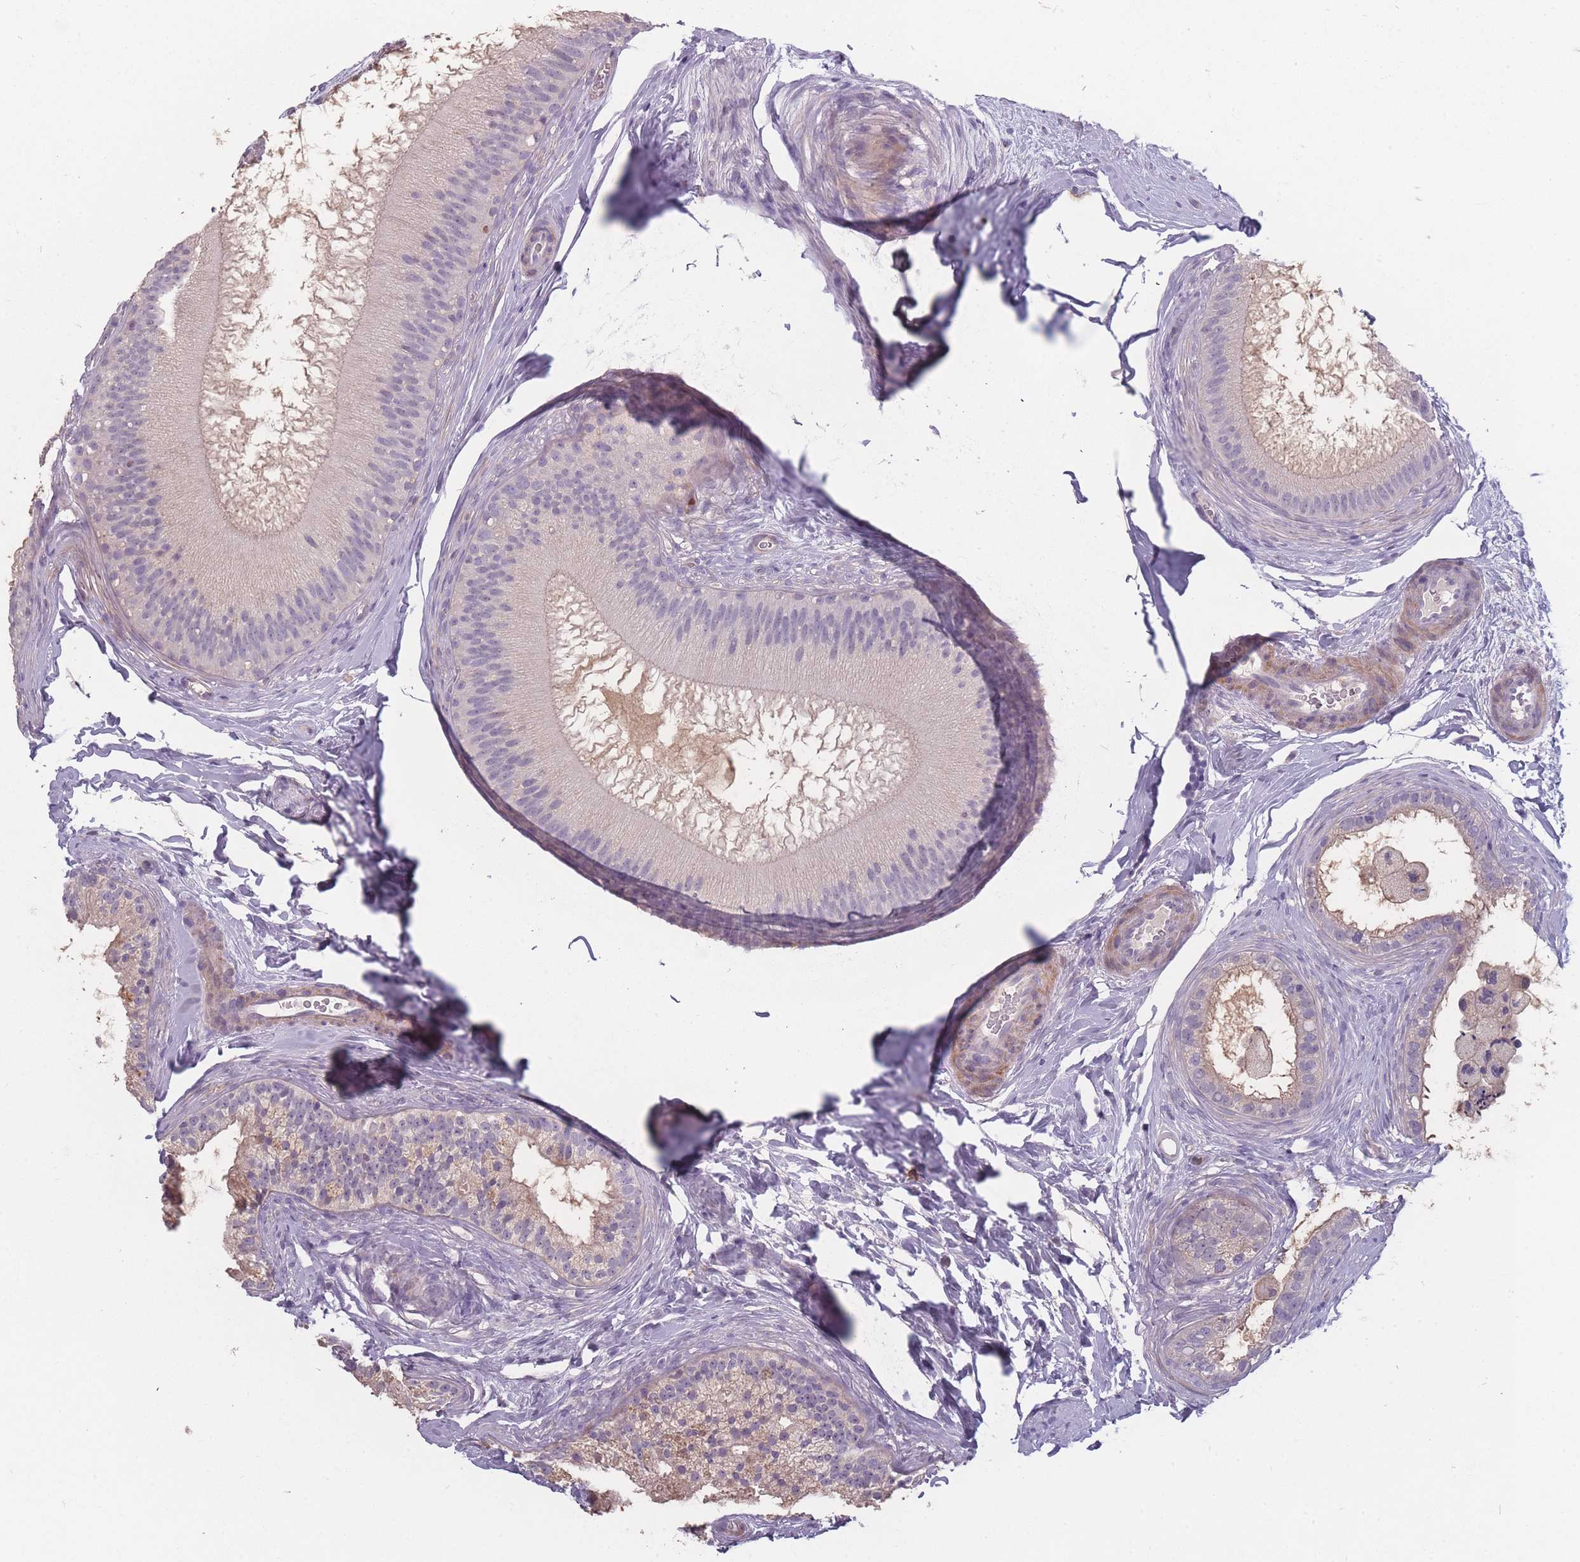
{"staining": {"intensity": "weak", "quantity": "25%-75%", "location": "cytoplasmic/membranous"}, "tissue": "epididymis", "cell_type": "Glandular cells", "image_type": "normal", "snomed": [{"axis": "morphology", "description": "Normal tissue, NOS"}, {"axis": "topography", "description": "Epididymis"}], "caption": "Protein staining reveals weak cytoplasmic/membranous staining in approximately 25%-75% of glandular cells in normal epididymis.", "gene": "BST1", "patient": {"sex": "male", "age": 45}}